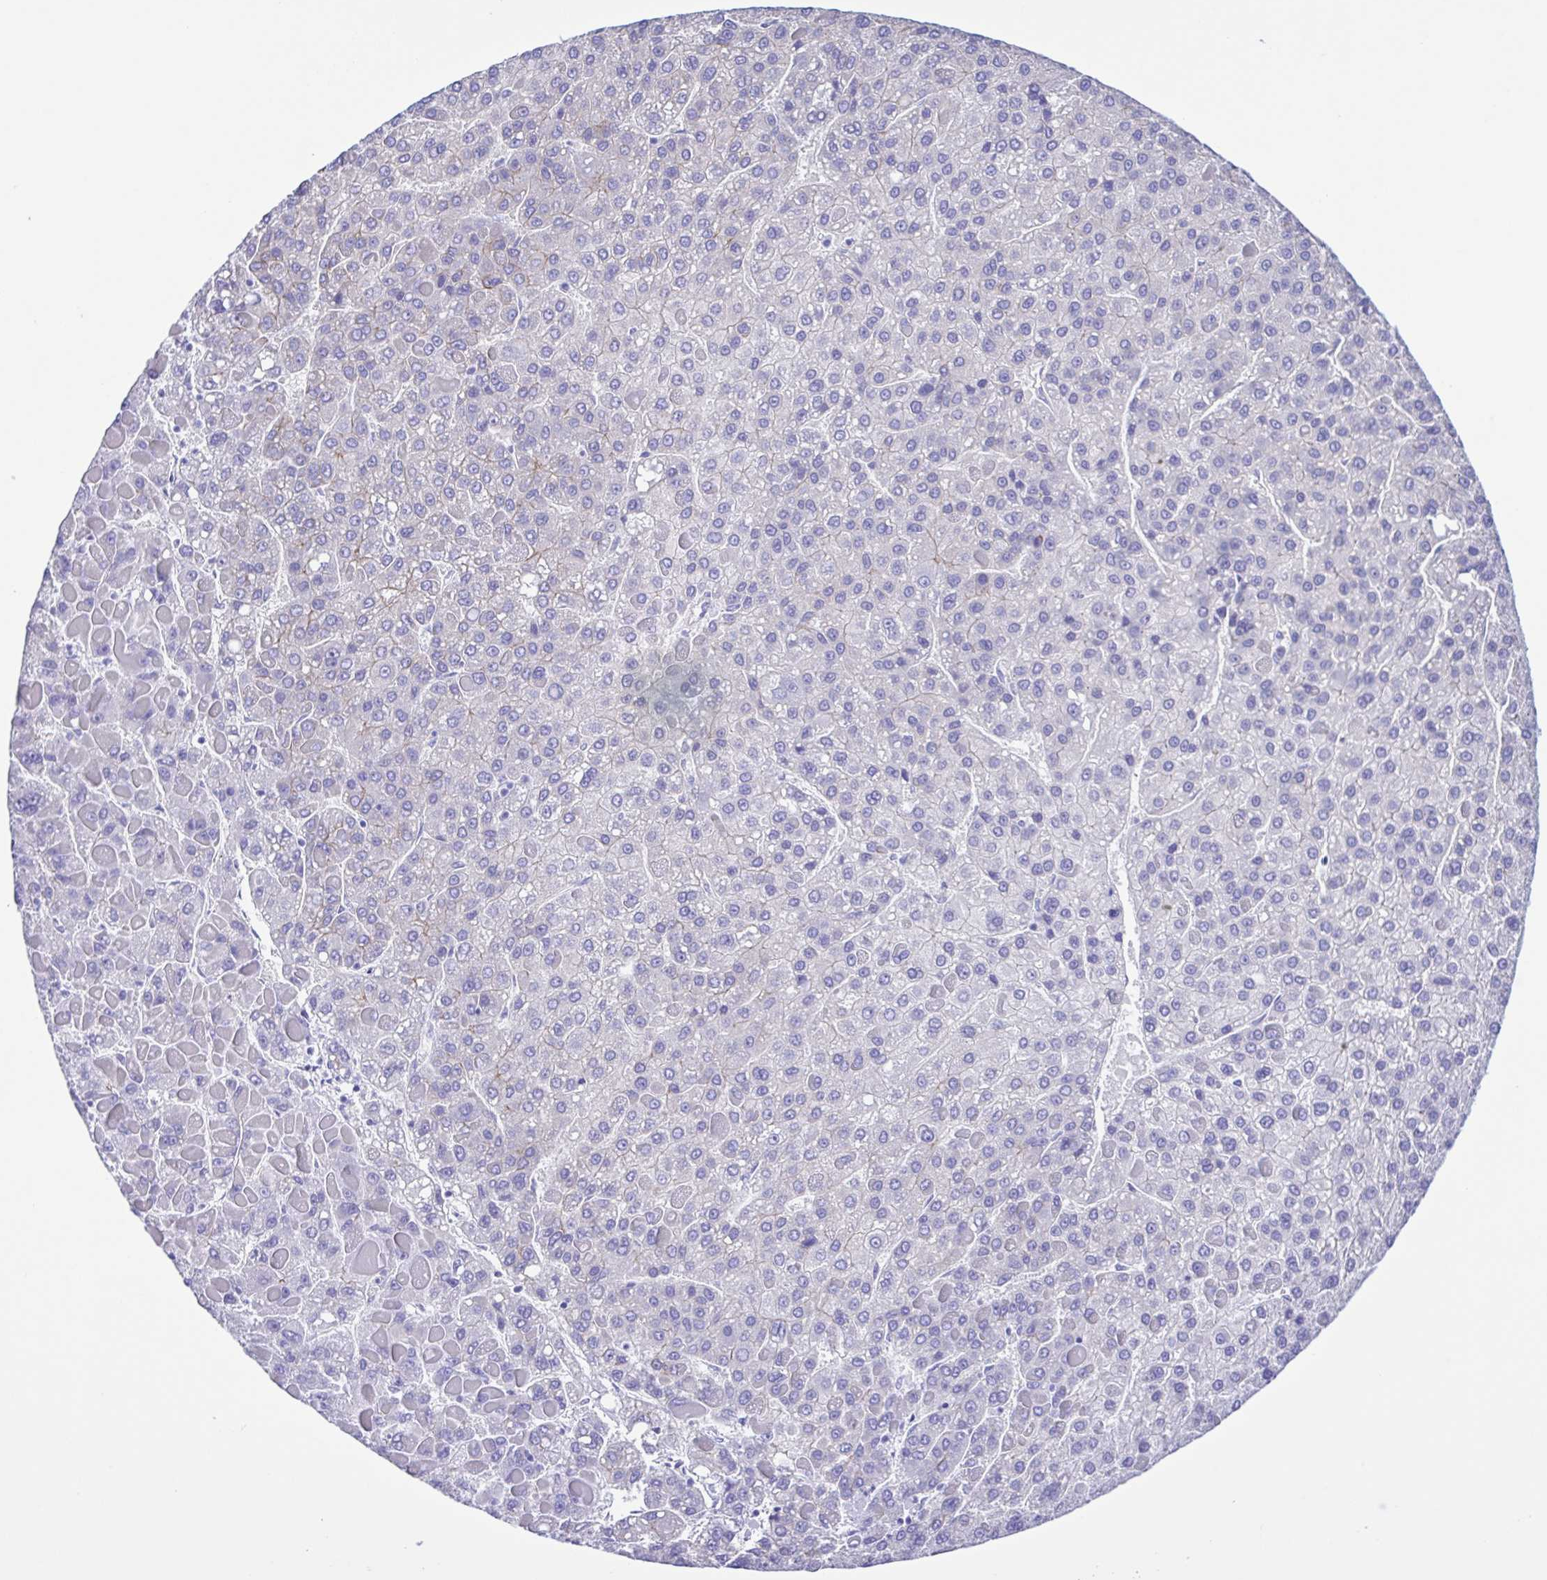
{"staining": {"intensity": "negative", "quantity": "none", "location": "none"}, "tissue": "liver cancer", "cell_type": "Tumor cells", "image_type": "cancer", "snomed": [{"axis": "morphology", "description": "Carcinoma, Hepatocellular, NOS"}, {"axis": "topography", "description": "Liver"}], "caption": "The image demonstrates no staining of tumor cells in liver hepatocellular carcinoma.", "gene": "CYP11A1", "patient": {"sex": "female", "age": 82}}